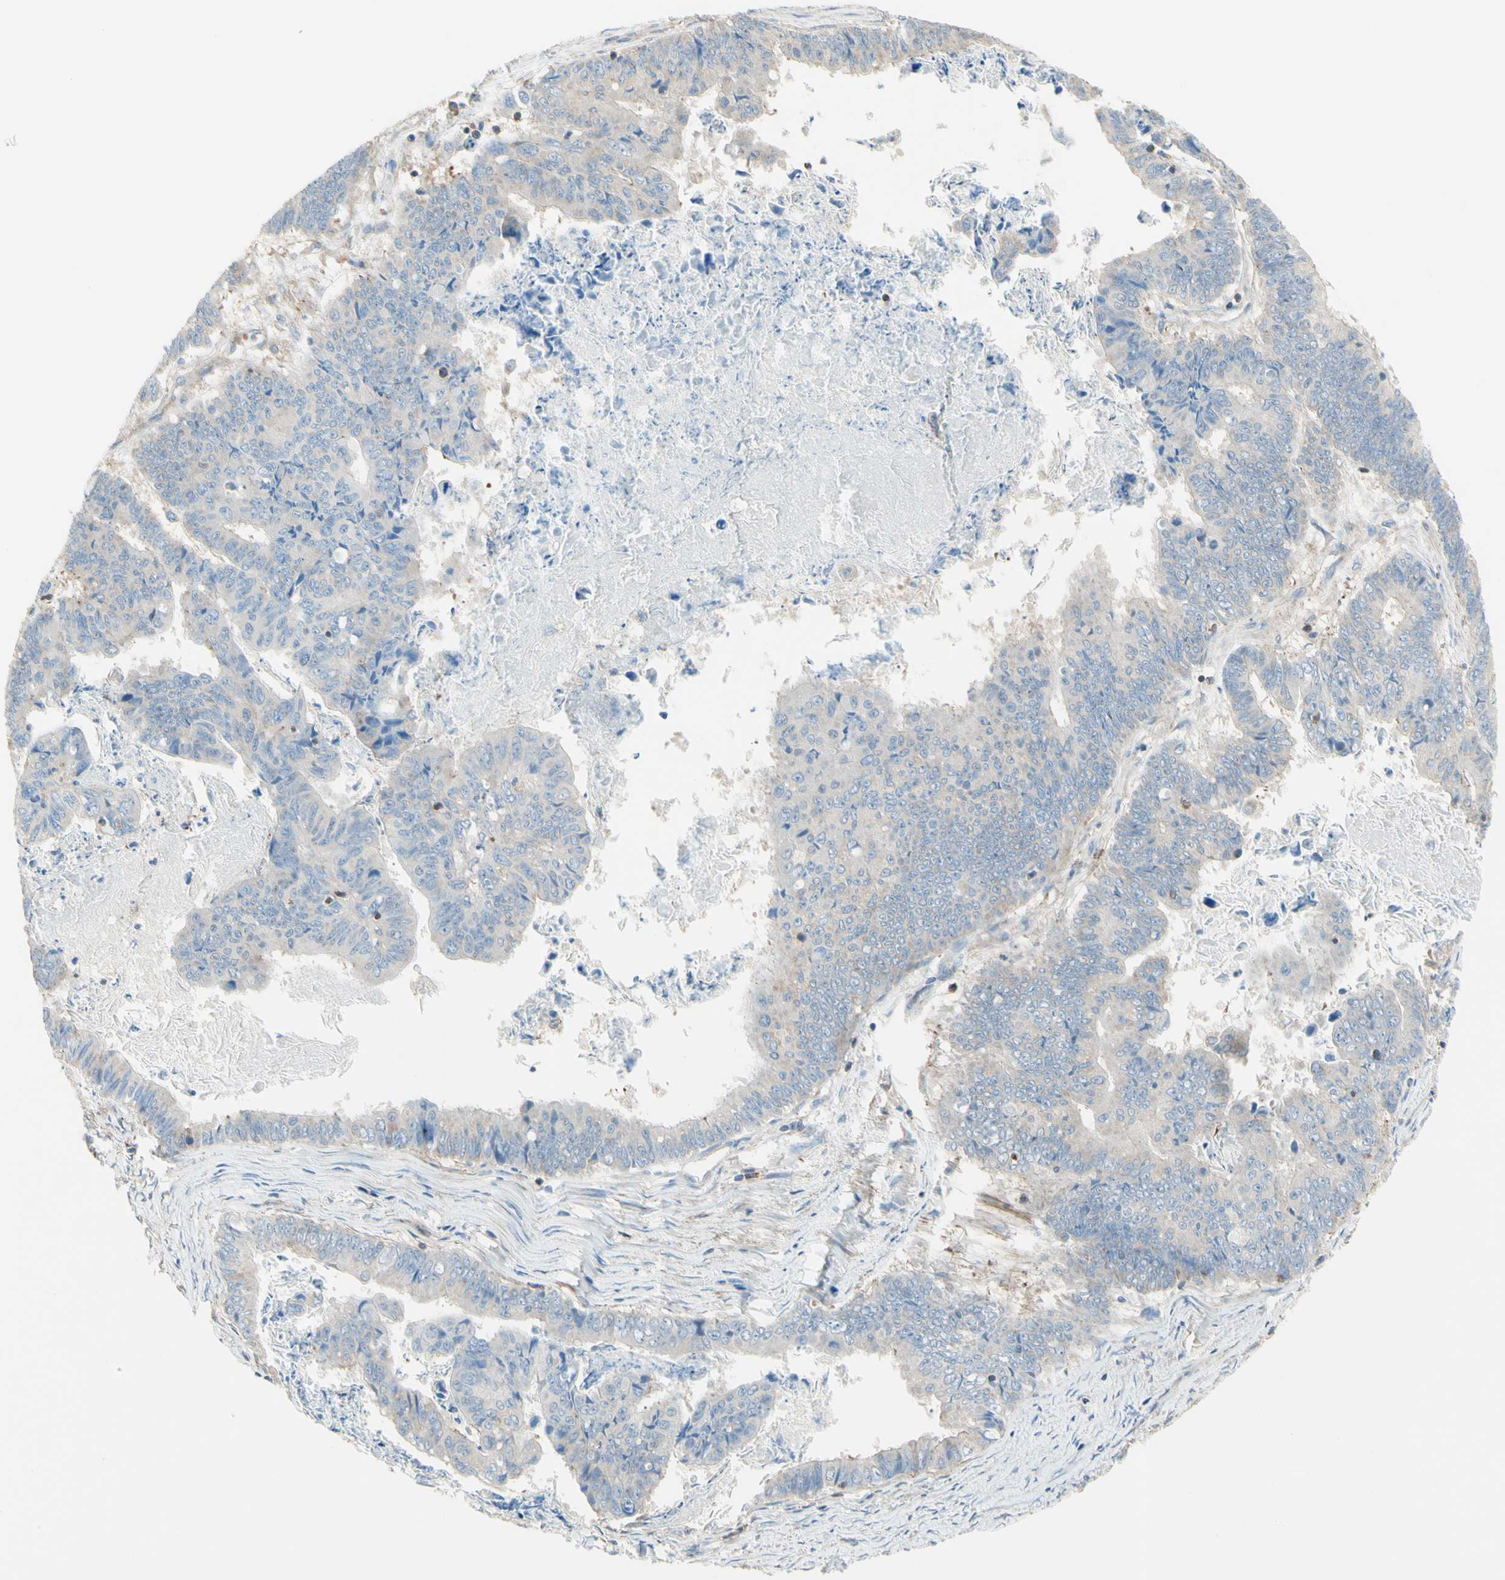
{"staining": {"intensity": "negative", "quantity": "none", "location": "none"}, "tissue": "stomach cancer", "cell_type": "Tumor cells", "image_type": "cancer", "snomed": [{"axis": "morphology", "description": "Adenocarcinoma, NOS"}, {"axis": "topography", "description": "Stomach, lower"}], "caption": "Tumor cells show no significant expression in stomach adenocarcinoma. (Stains: DAB immunohistochemistry (IHC) with hematoxylin counter stain, Microscopy: brightfield microscopy at high magnification).", "gene": "SEMA4C", "patient": {"sex": "male", "age": 77}}